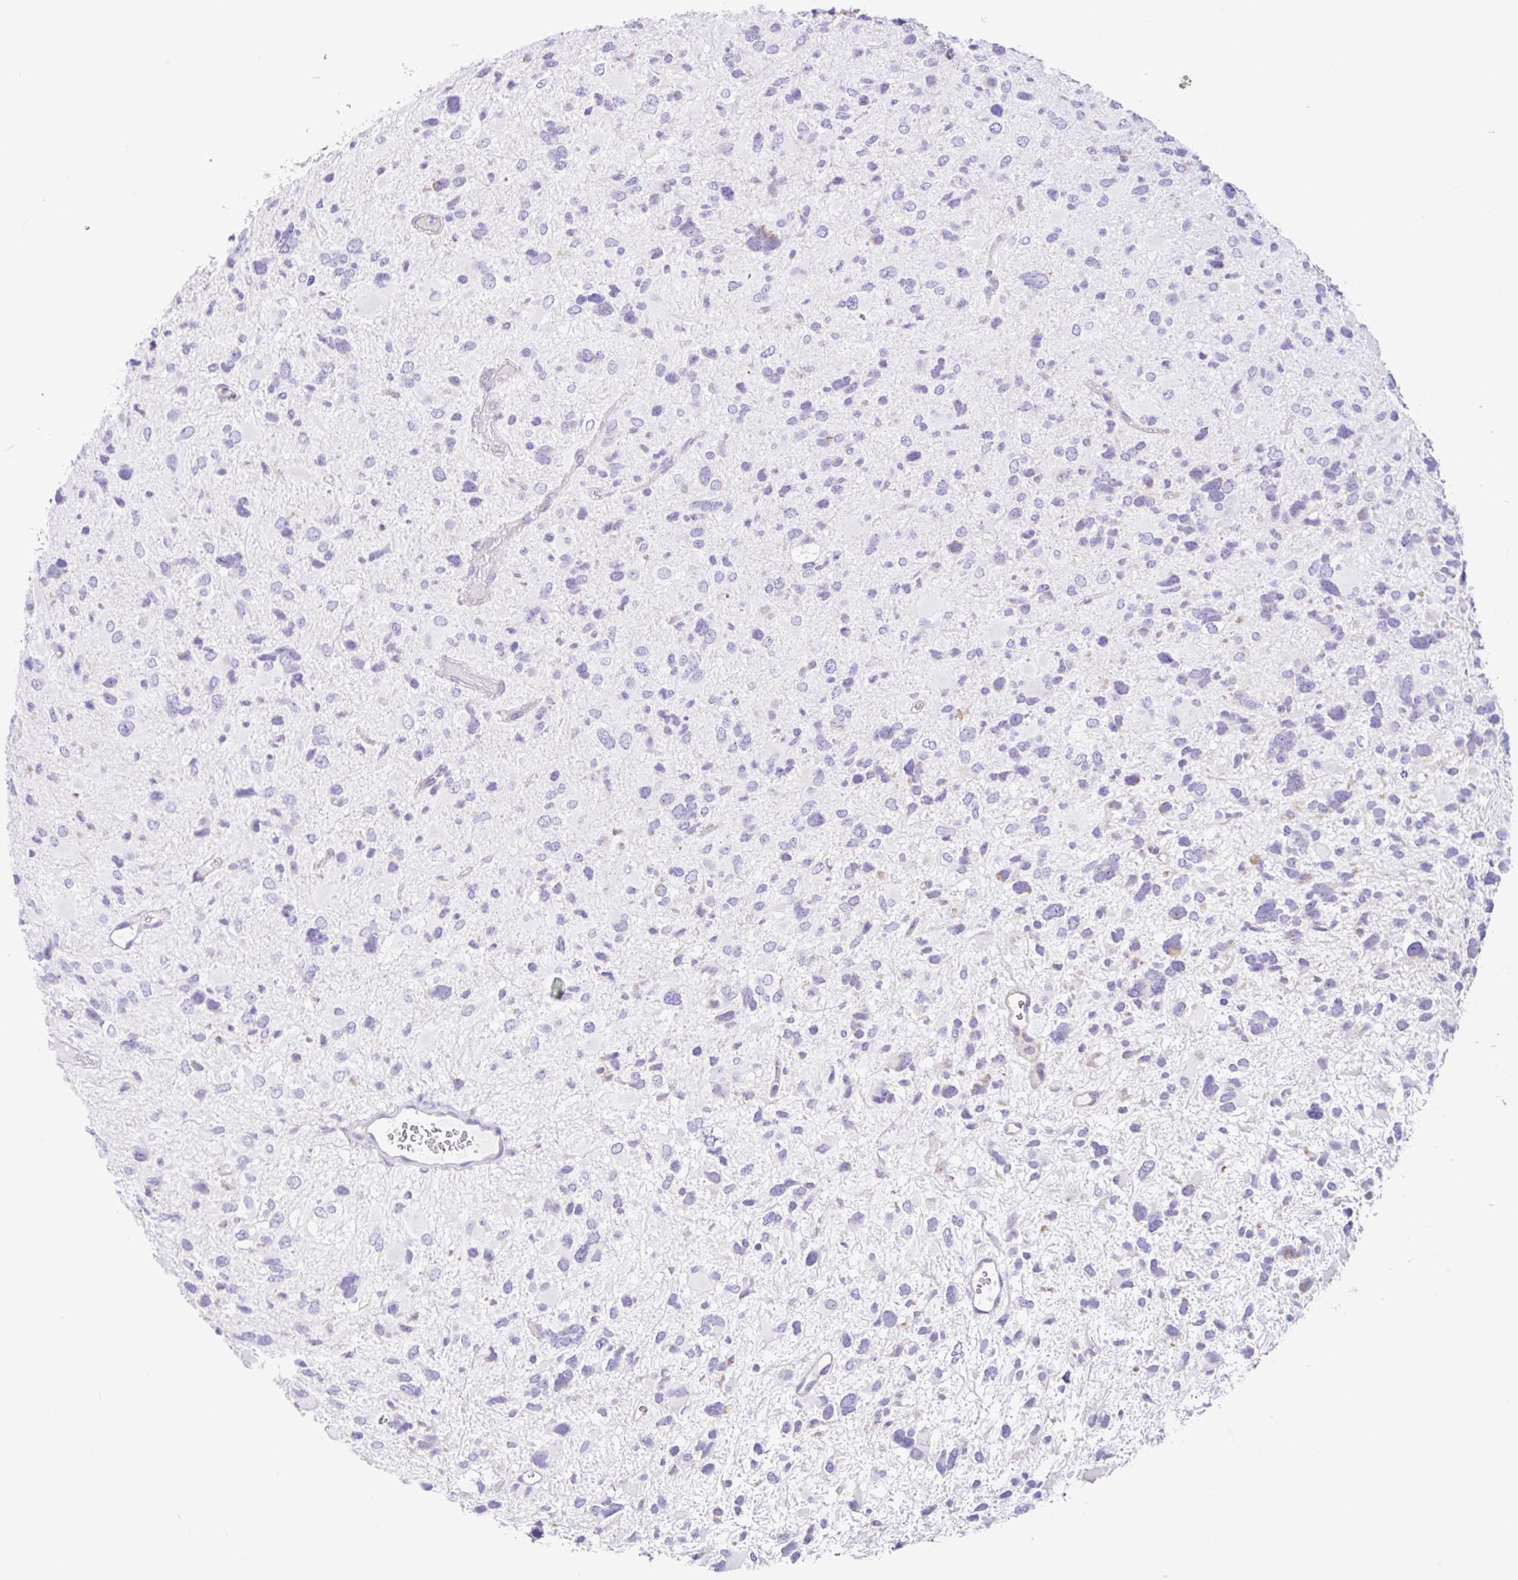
{"staining": {"intensity": "negative", "quantity": "none", "location": "none"}, "tissue": "glioma", "cell_type": "Tumor cells", "image_type": "cancer", "snomed": [{"axis": "morphology", "description": "Glioma, malignant, High grade"}, {"axis": "topography", "description": "Brain"}], "caption": "High-grade glioma (malignant) was stained to show a protein in brown. There is no significant staining in tumor cells.", "gene": "NDUFS2", "patient": {"sex": "female", "age": 11}}